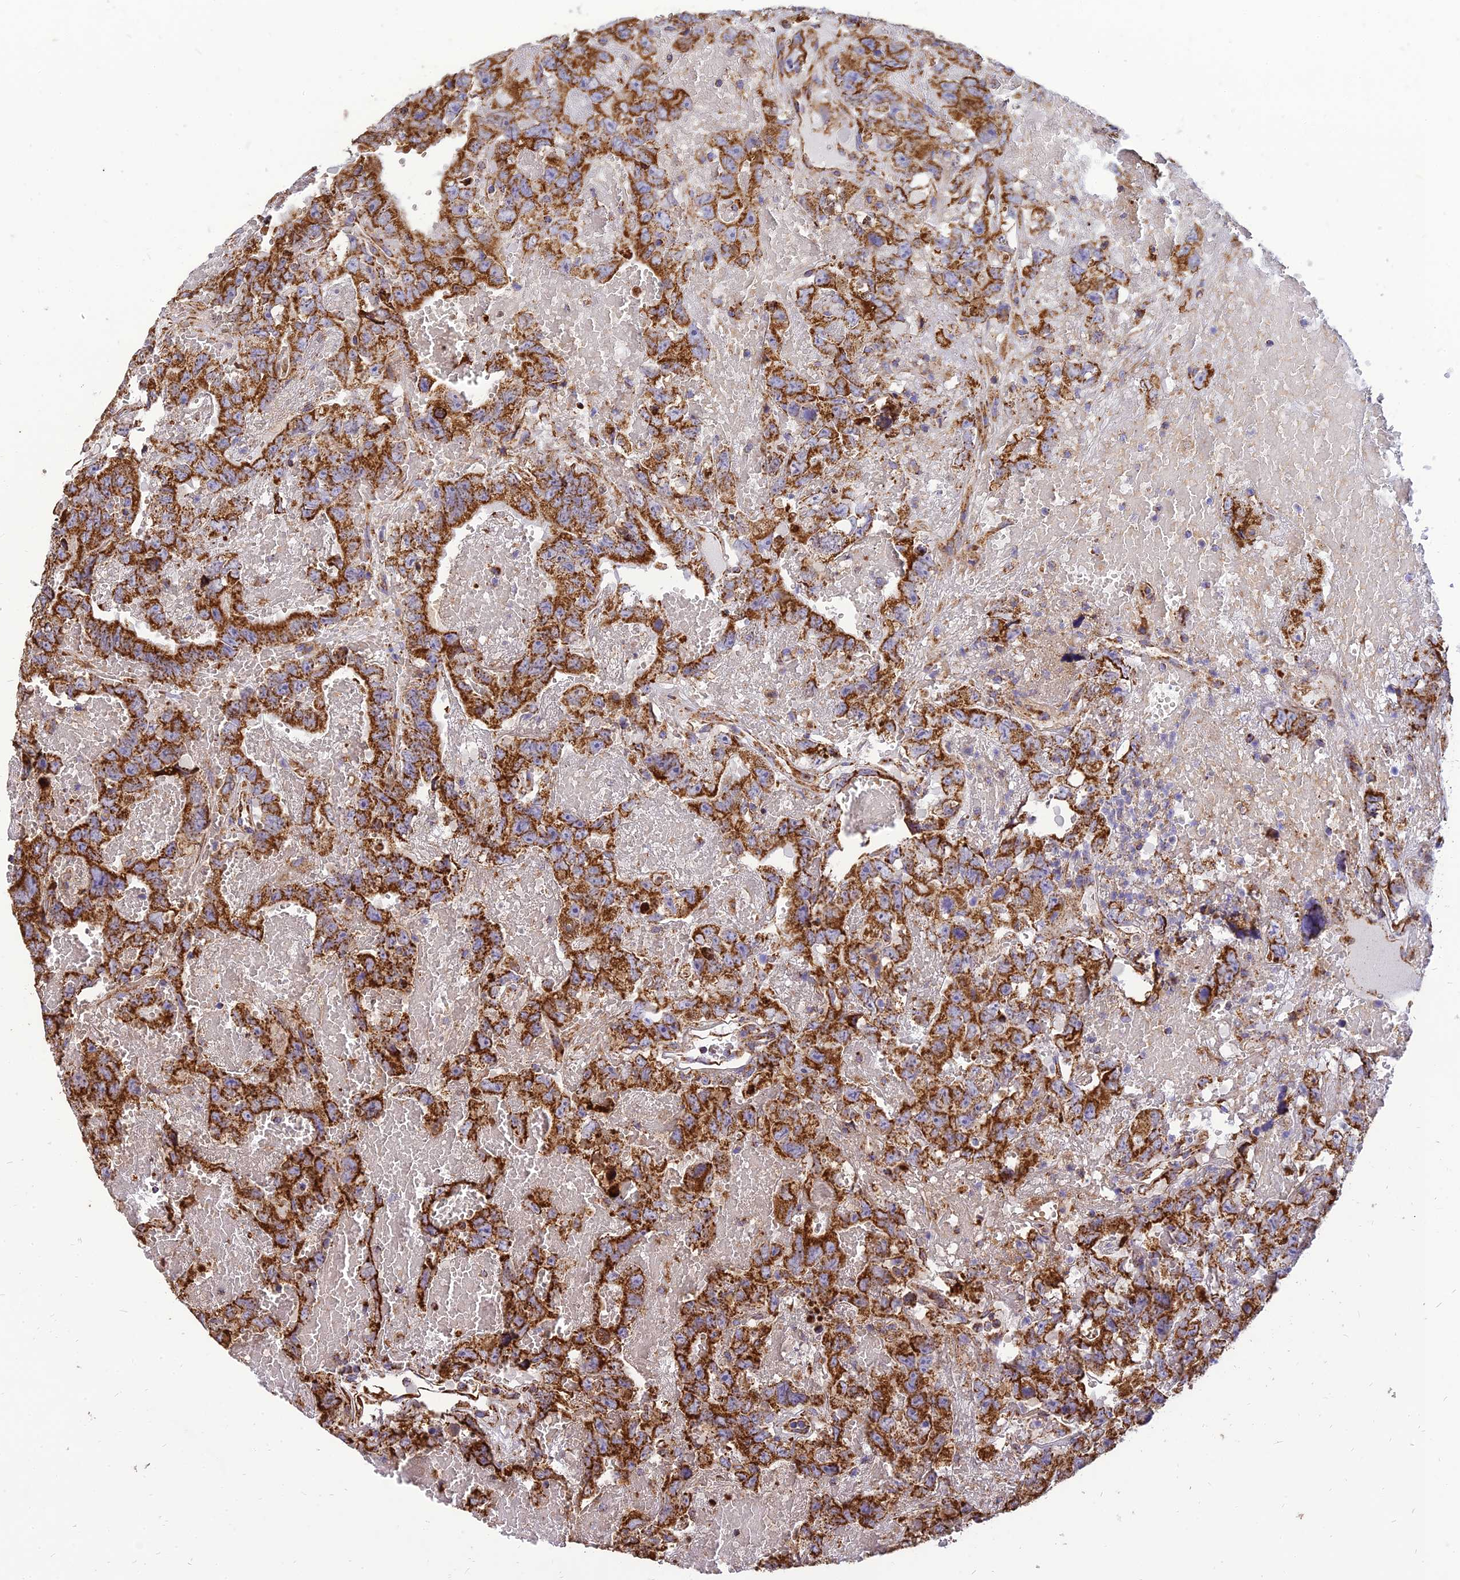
{"staining": {"intensity": "strong", "quantity": ">75%", "location": "cytoplasmic/membranous"}, "tissue": "testis cancer", "cell_type": "Tumor cells", "image_type": "cancer", "snomed": [{"axis": "morphology", "description": "Carcinoma, Embryonal, NOS"}, {"axis": "topography", "description": "Testis"}], "caption": "This is a micrograph of immunohistochemistry staining of testis cancer (embryonal carcinoma), which shows strong positivity in the cytoplasmic/membranous of tumor cells.", "gene": "THUMPD2", "patient": {"sex": "male", "age": 45}}